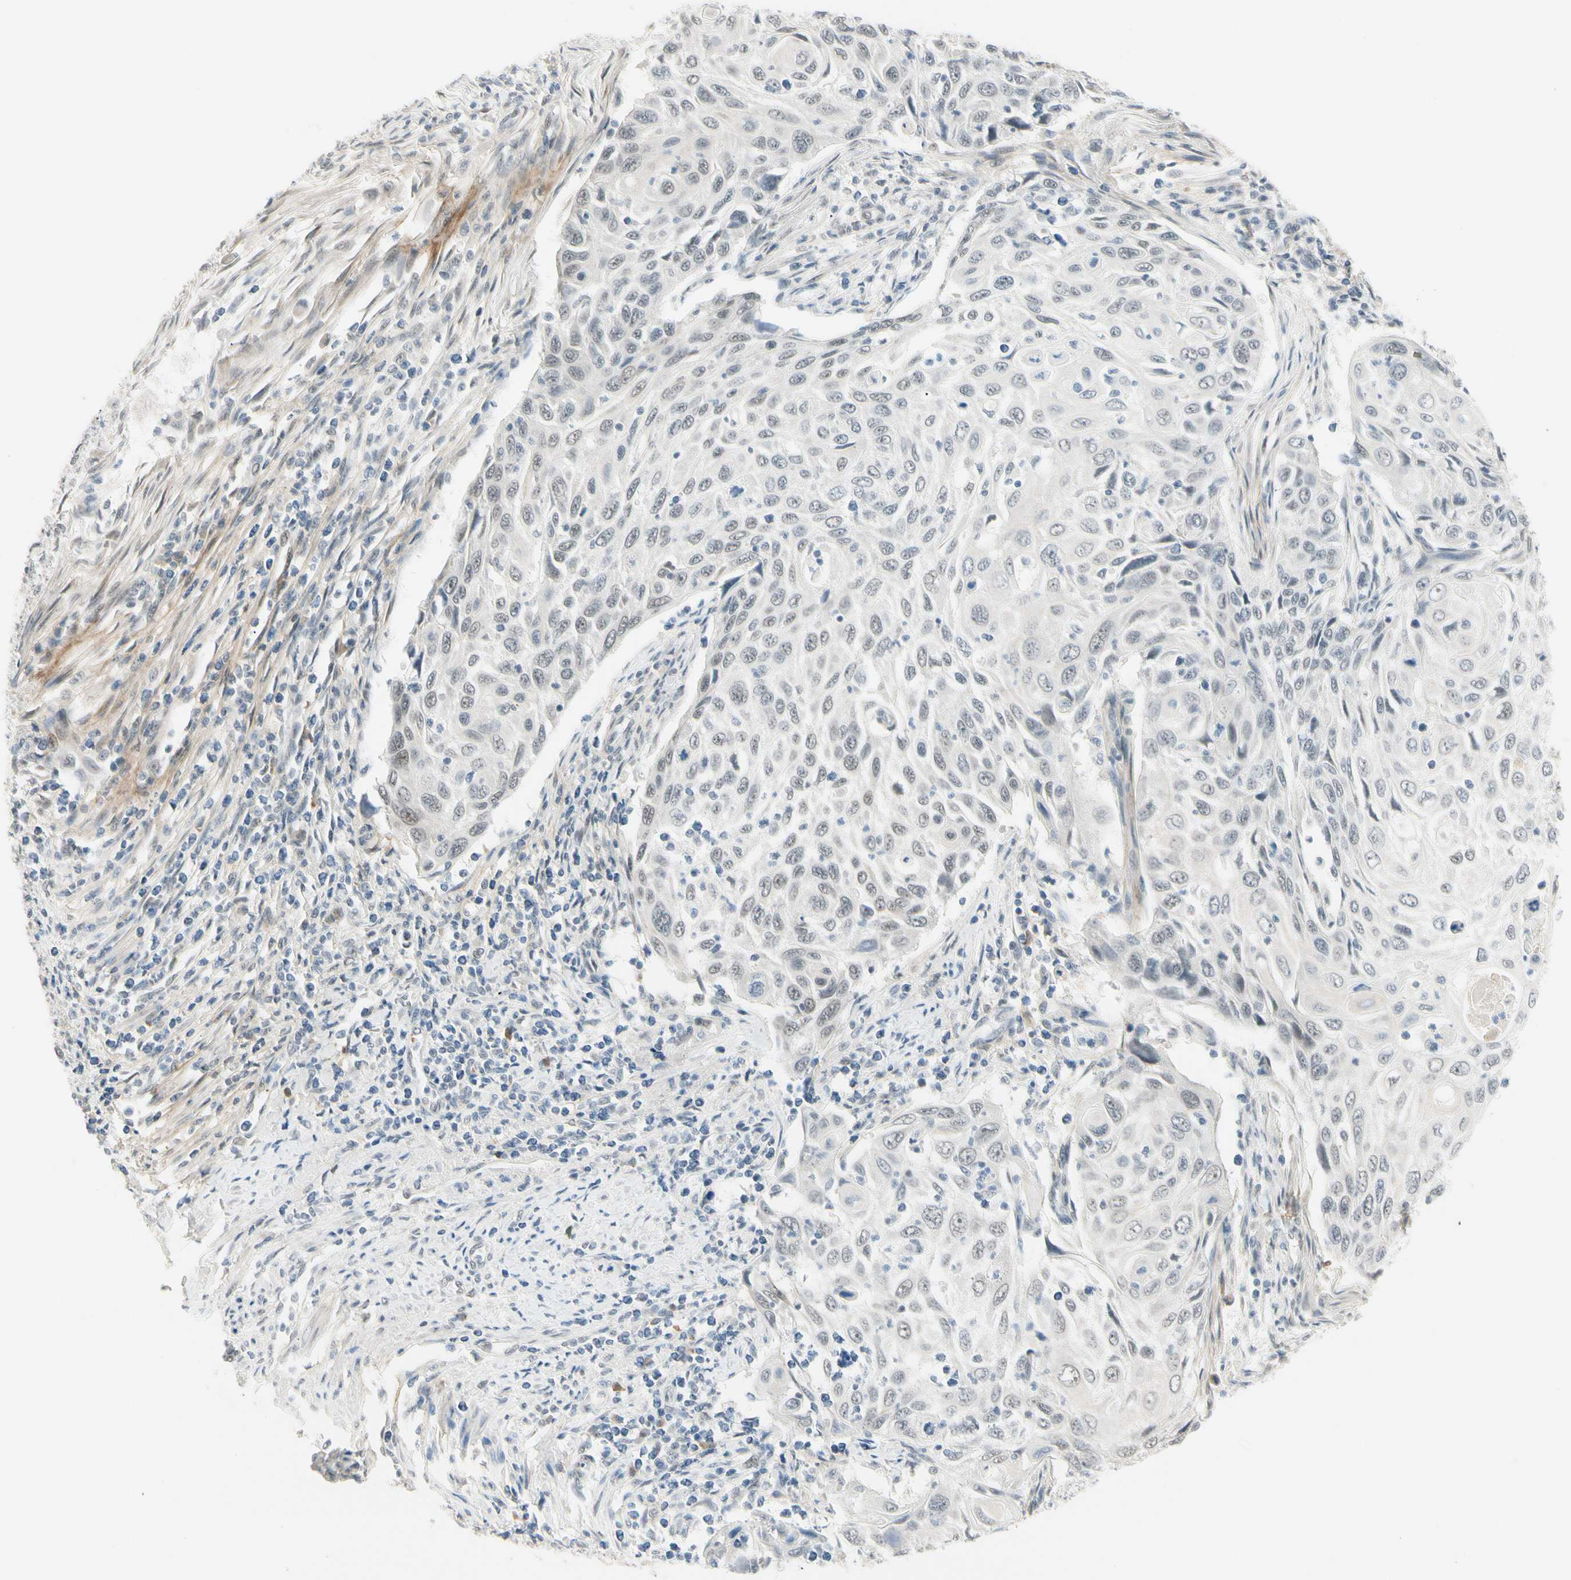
{"staining": {"intensity": "negative", "quantity": "none", "location": "none"}, "tissue": "cervical cancer", "cell_type": "Tumor cells", "image_type": "cancer", "snomed": [{"axis": "morphology", "description": "Squamous cell carcinoma, NOS"}, {"axis": "topography", "description": "Cervix"}], "caption": "Cervical cancer stained for a protein using immunohistochemistry (IHC) displays no expression tumor cells.", "gene": "ASPN", "patient": {"sex": "female", "age": 70}}